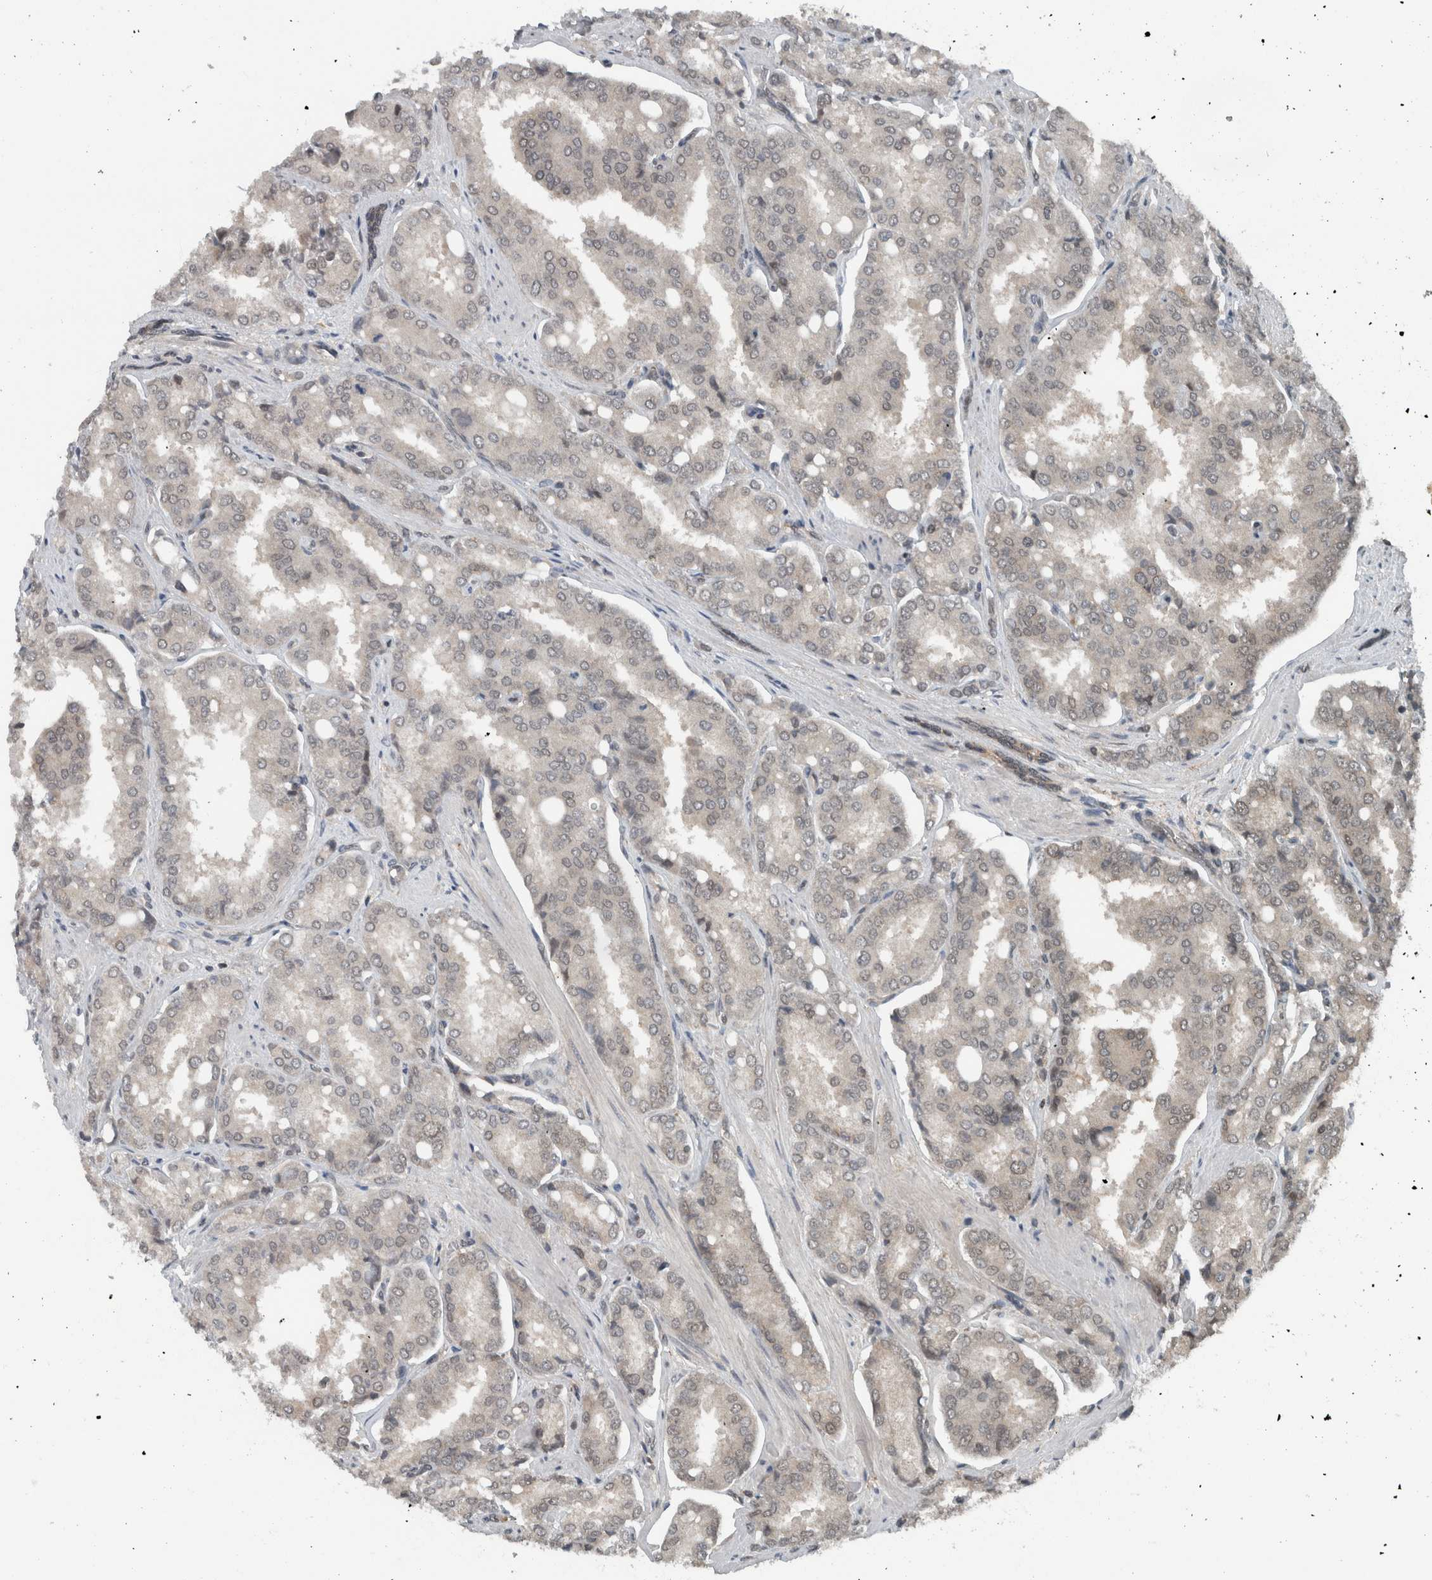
{"staining": {"intensity": "negative", "quantity": "none", "location": "none"}, "tissue": "prostate cancer", "cell_type": "Tumor cells", "image_type": "cancer", "snomed": [{"axis": "morphology", "description": "Adenocarcinoma, High grade"}, {"axis": "topography", "description": "Prostate"}], "caption": "This is an immunohistochemistry histopathology image of human prostate cancer. There is no positivity in tumor cells.", "gene": "SPAG7", "patient": {"sex": "male", "age": 50}}